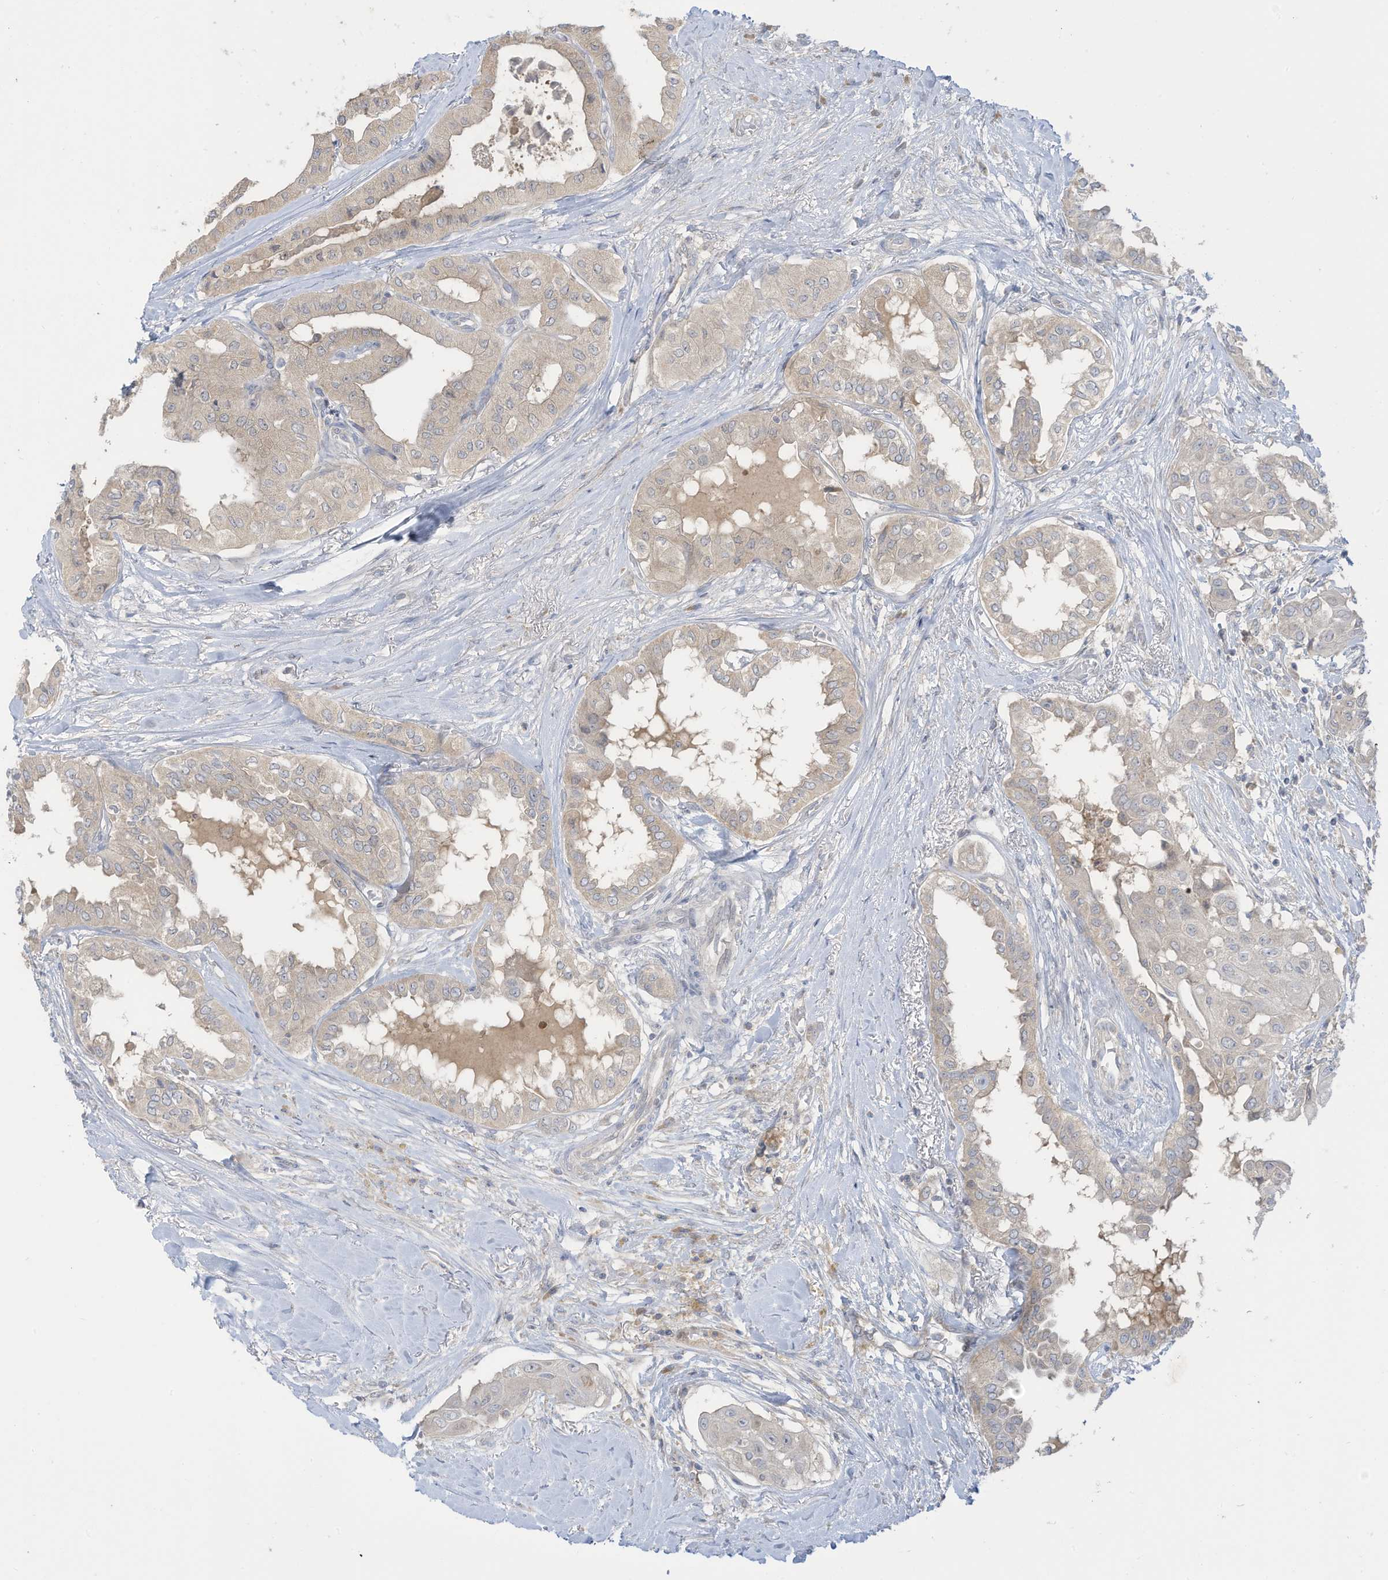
{"staining": {"intensity": "negative", "quantity": "none", "location": "none"}, "tissue": "thyroid cancer", "cell_type": "Tumor cells", "image_type": "cancer", "snomed": [{"axis": "morphology", "description": "Papillary adenocarcinoma, NOS"}, {"axis": "topography", "description": "Thyroid gland"}], "caption": "The image exhibits no significant staining in tumor cells of papillary adenocarcinoma (thyroid). (DAB (3,3'-diaminobenzidine) immunohistochemistry (IHC), high magnification).", "gene": "LRRN2", "patient": {"sex": "female", "age": 59}}